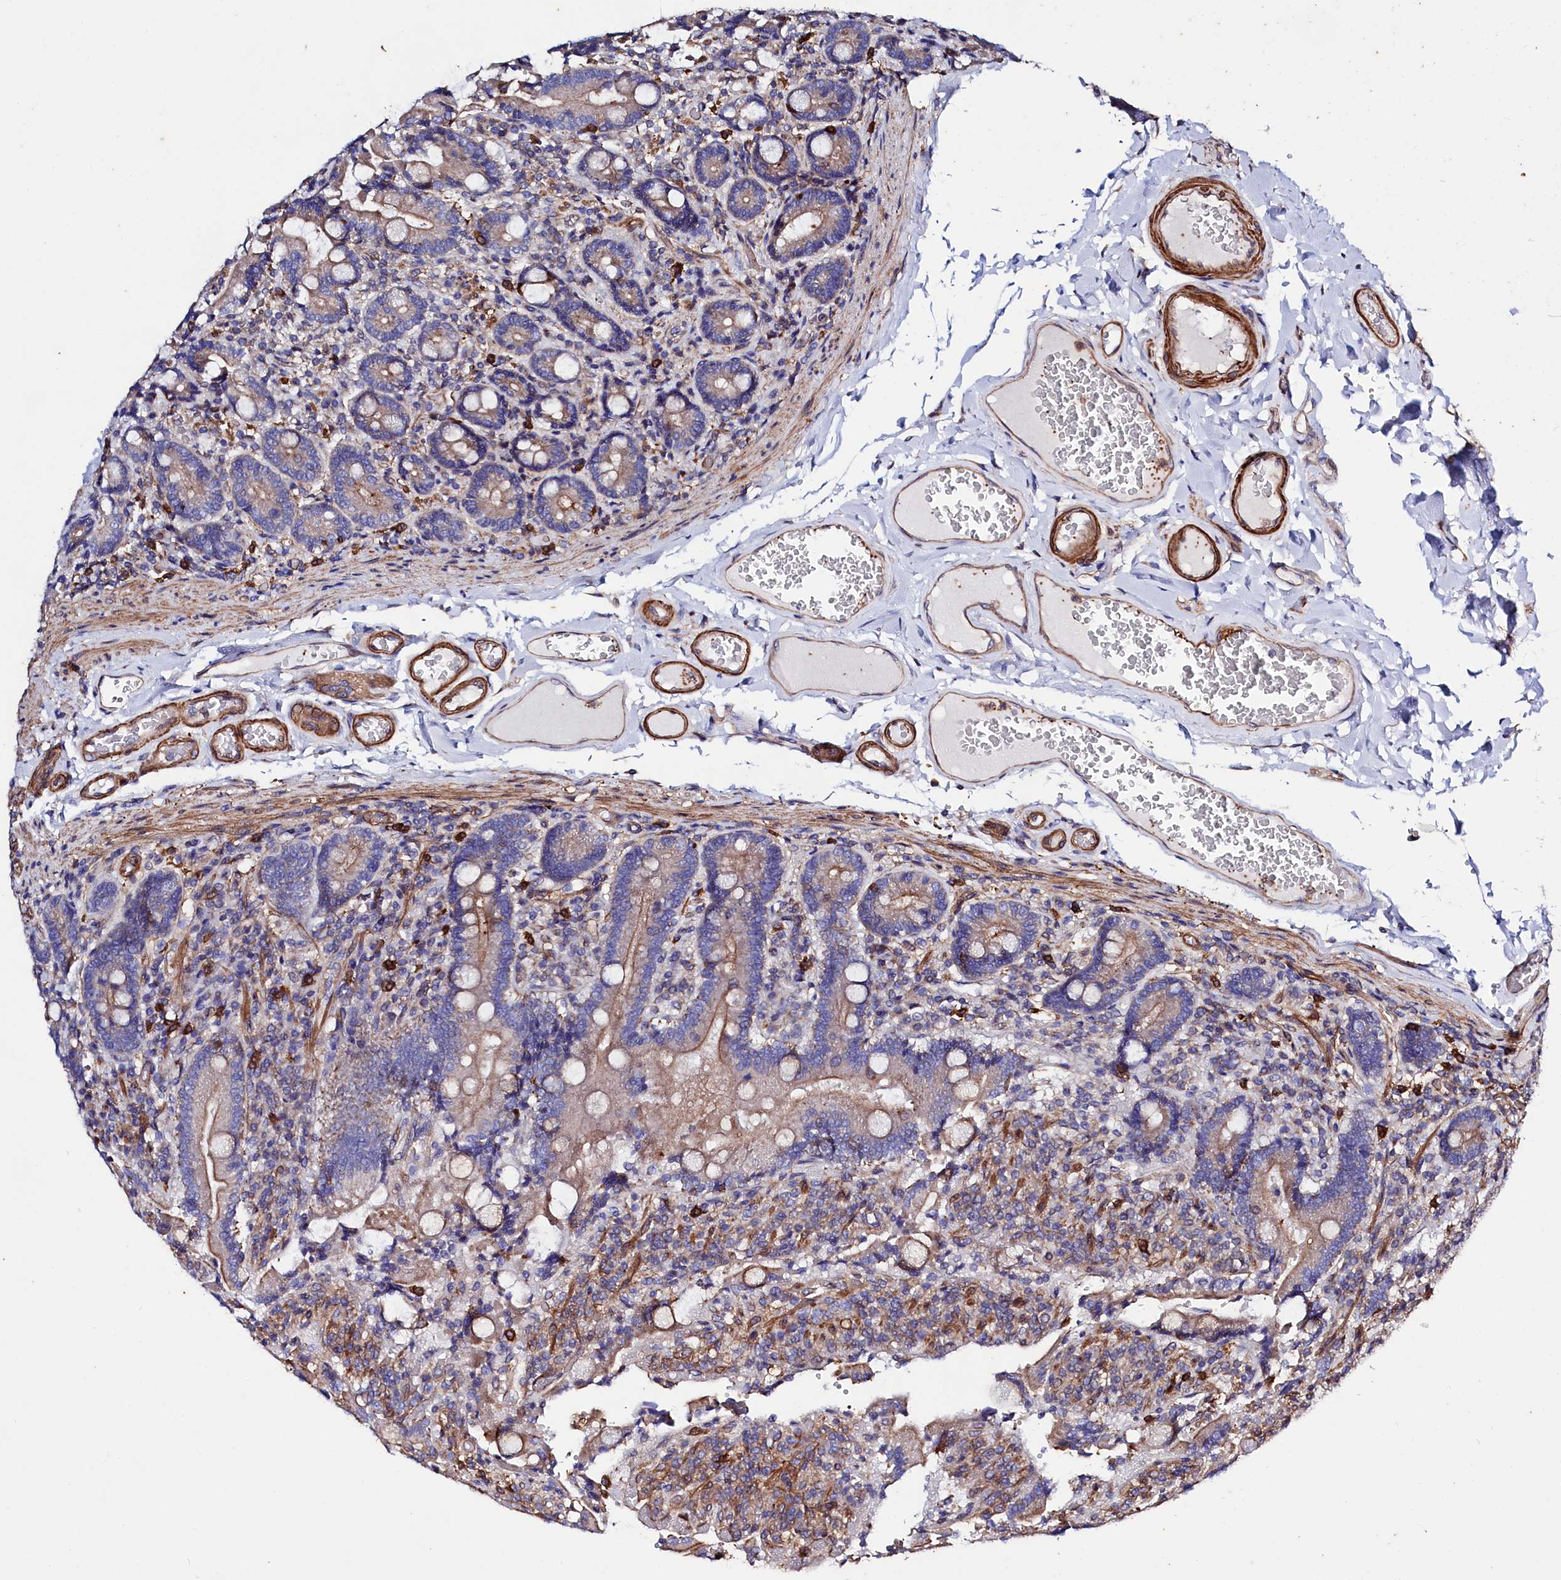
{"staining": {"intensity": "moderate", "quantity": "25%-75%", "location": "cytoplasmic/membranous"}, "tissue": "duodenum", "cell_type": "Glandular cells", "image_type": "normal", "snomed": [{"axis": "morphology", "description": "Normal tissue, NOS"}, {"axis": "topography", "description": "Duodenum"}], "caption": "Glandular cells display moderate cytoplasmic/membranous staining in about 25%-75% of cells in unremarkable duodenum. The staining is performed using DAB (3,3'-diaminobenzidine) brown chromogen to label protein expression. The nuclei are counter-stained blue using hematoxylin.", "gene": "STAMBPL1", "patient": {"sex": "female", "age": 62}}